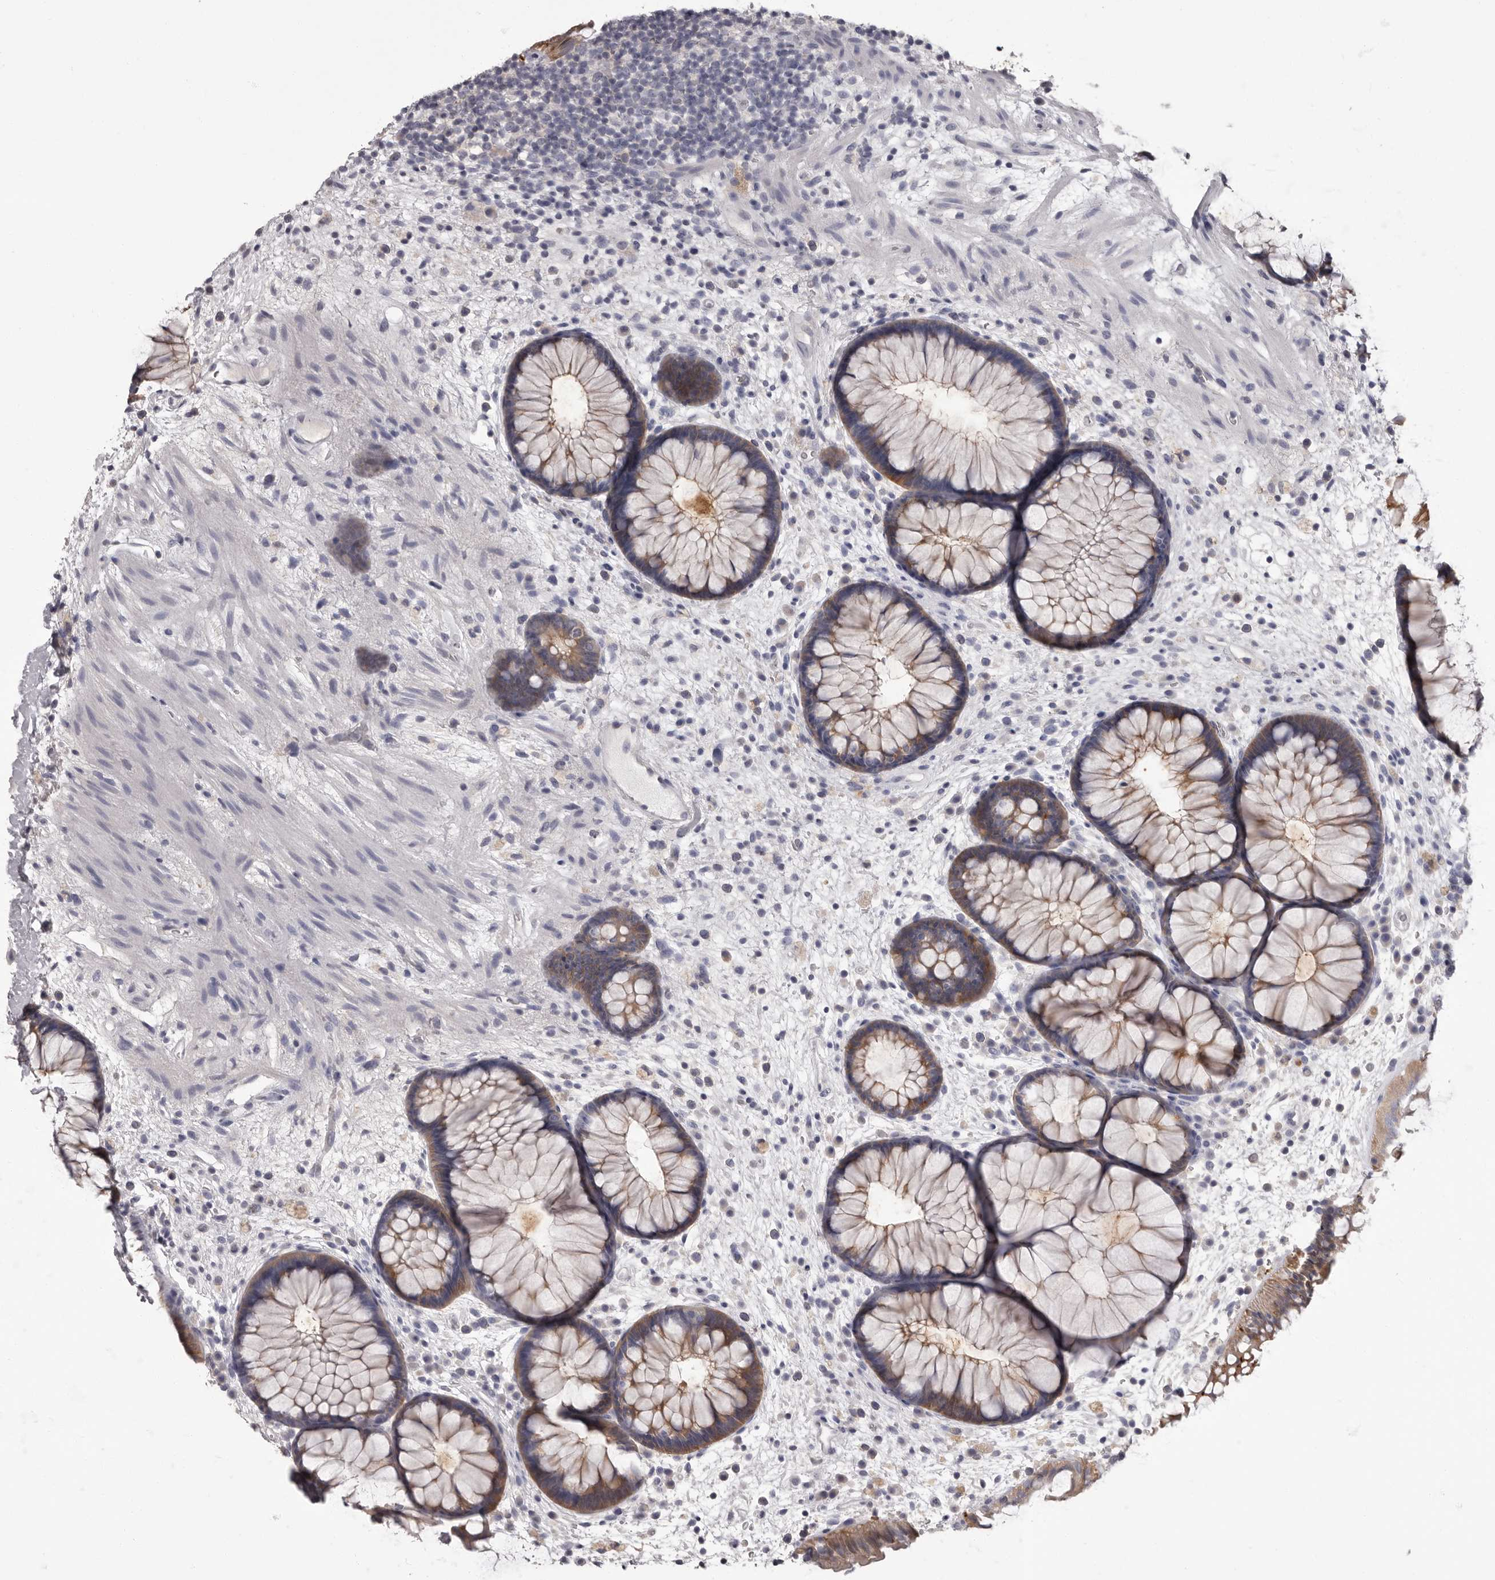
{"staining": {"intensity": "moderate", "quantity": ">75%", "location": "cytoplasmic/membranous"}, "tissue": "rectum", "cell_type": "Glandular cells", "image_type": "normal", "snomed": [{"axis": "morphology", "description": "Normal tissue, NOS"}, {"axis": "topography", "description": "Rectum"}], "caption": "IHC staining of unremarkable rectum, which reveals medium levels of moderate cytoplasmic/membranous positivity in approximately >75% of glandular cells indicating moderate cytoplasmic/membranous protein positivity. The staining was performed using DAB (3,3'-diaminobenzidine) (brown) for protein detection and nuclei were counterstained in hematoxylin (blue).", "gene": "APEH", "patient": {"sex": "male", "age": 51}}